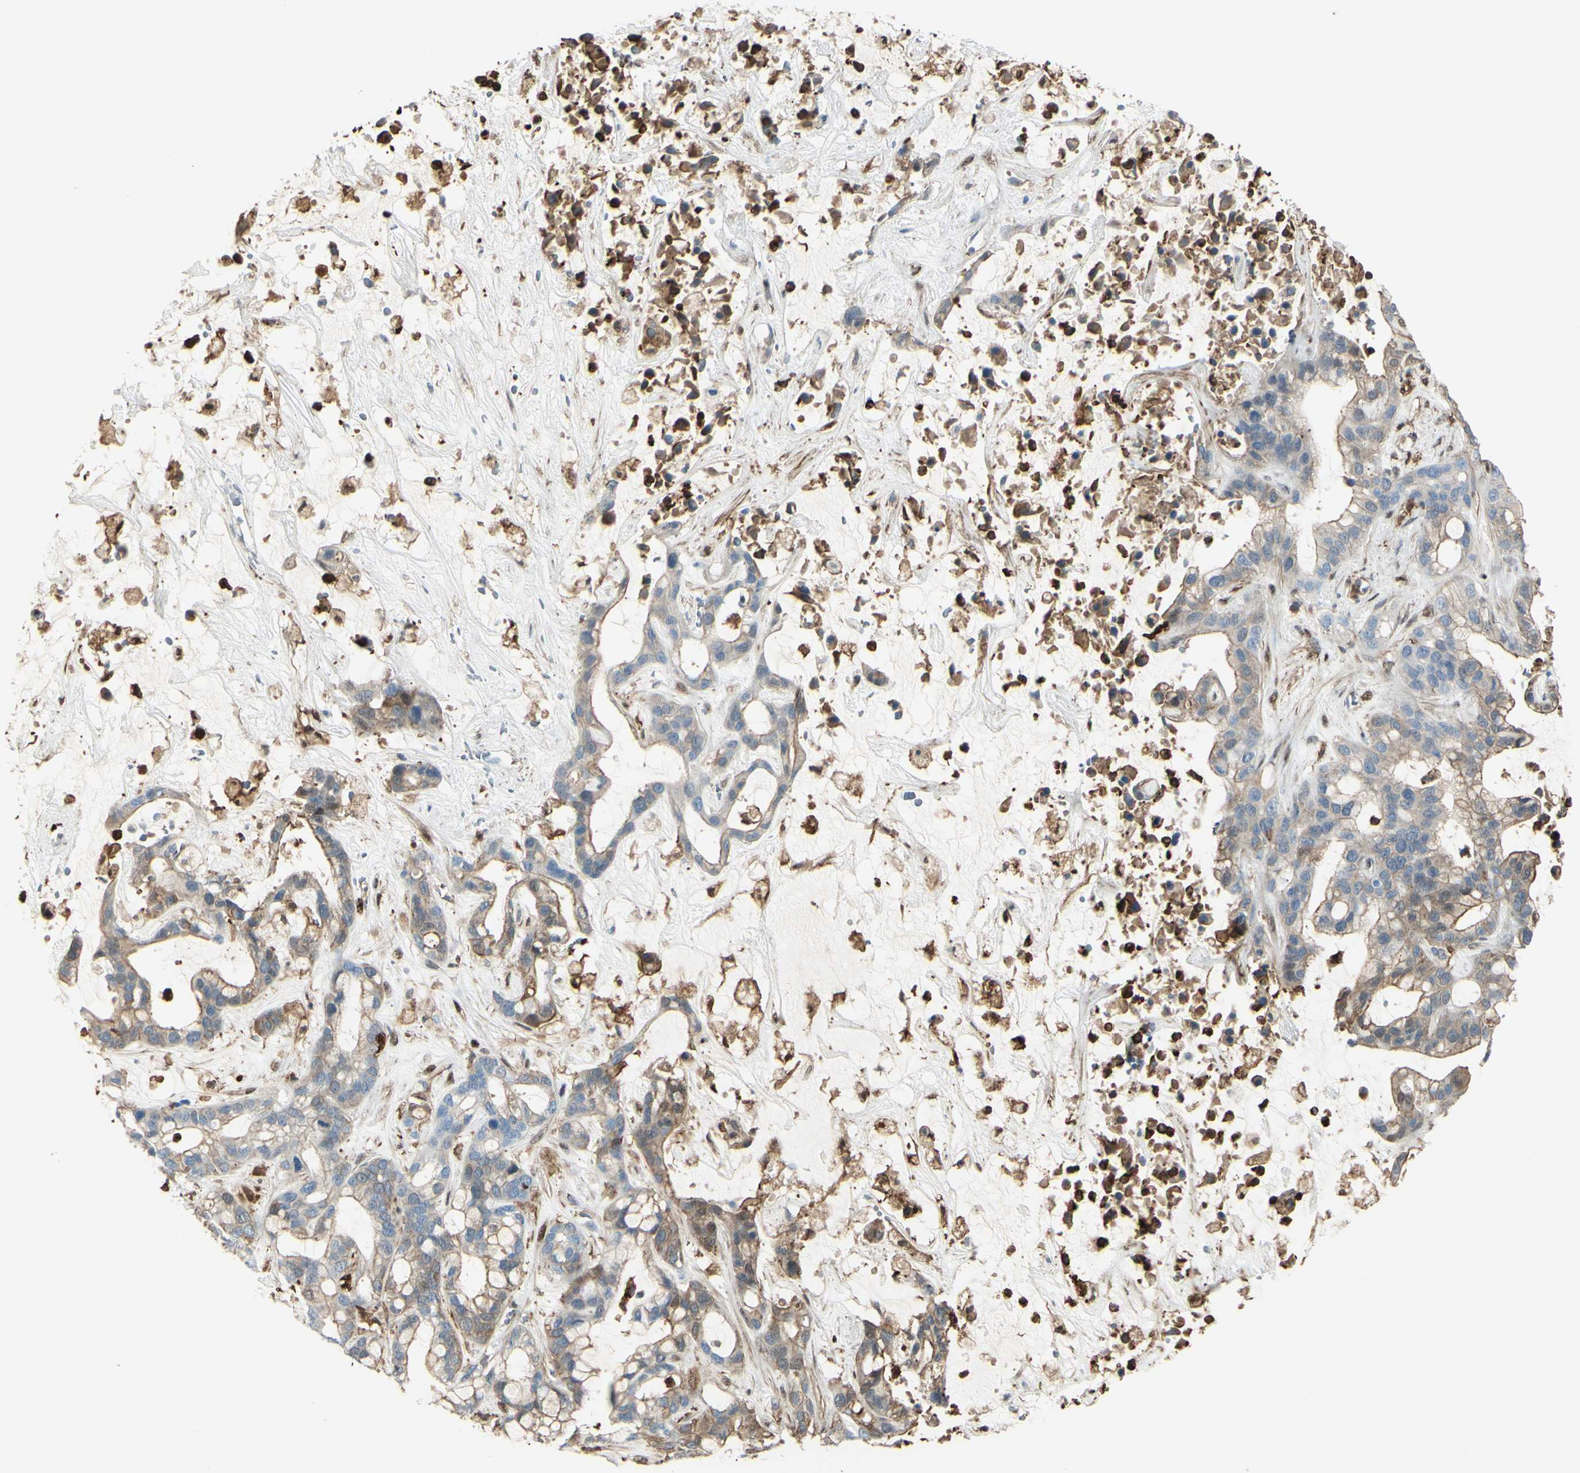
{"staining": {"intensity": "weak", "quantity": ">75%", "location": "cytoplasmic/membranous"}, "tissue": "liver cancer", "cell_type": "Tumor cells", "image_type": "cancer", "snomed": [{"axis": "morphology", "description": "Cholangiocarcinoma"}, {"axis": "topography", "description": "Liver"}], "caption": "Human liver cholangiocarcinoma stained with a protein marker displays weak staining in tumor cells.", "gene": "GSN", "patient": {"sex": "female", "age": 65}}